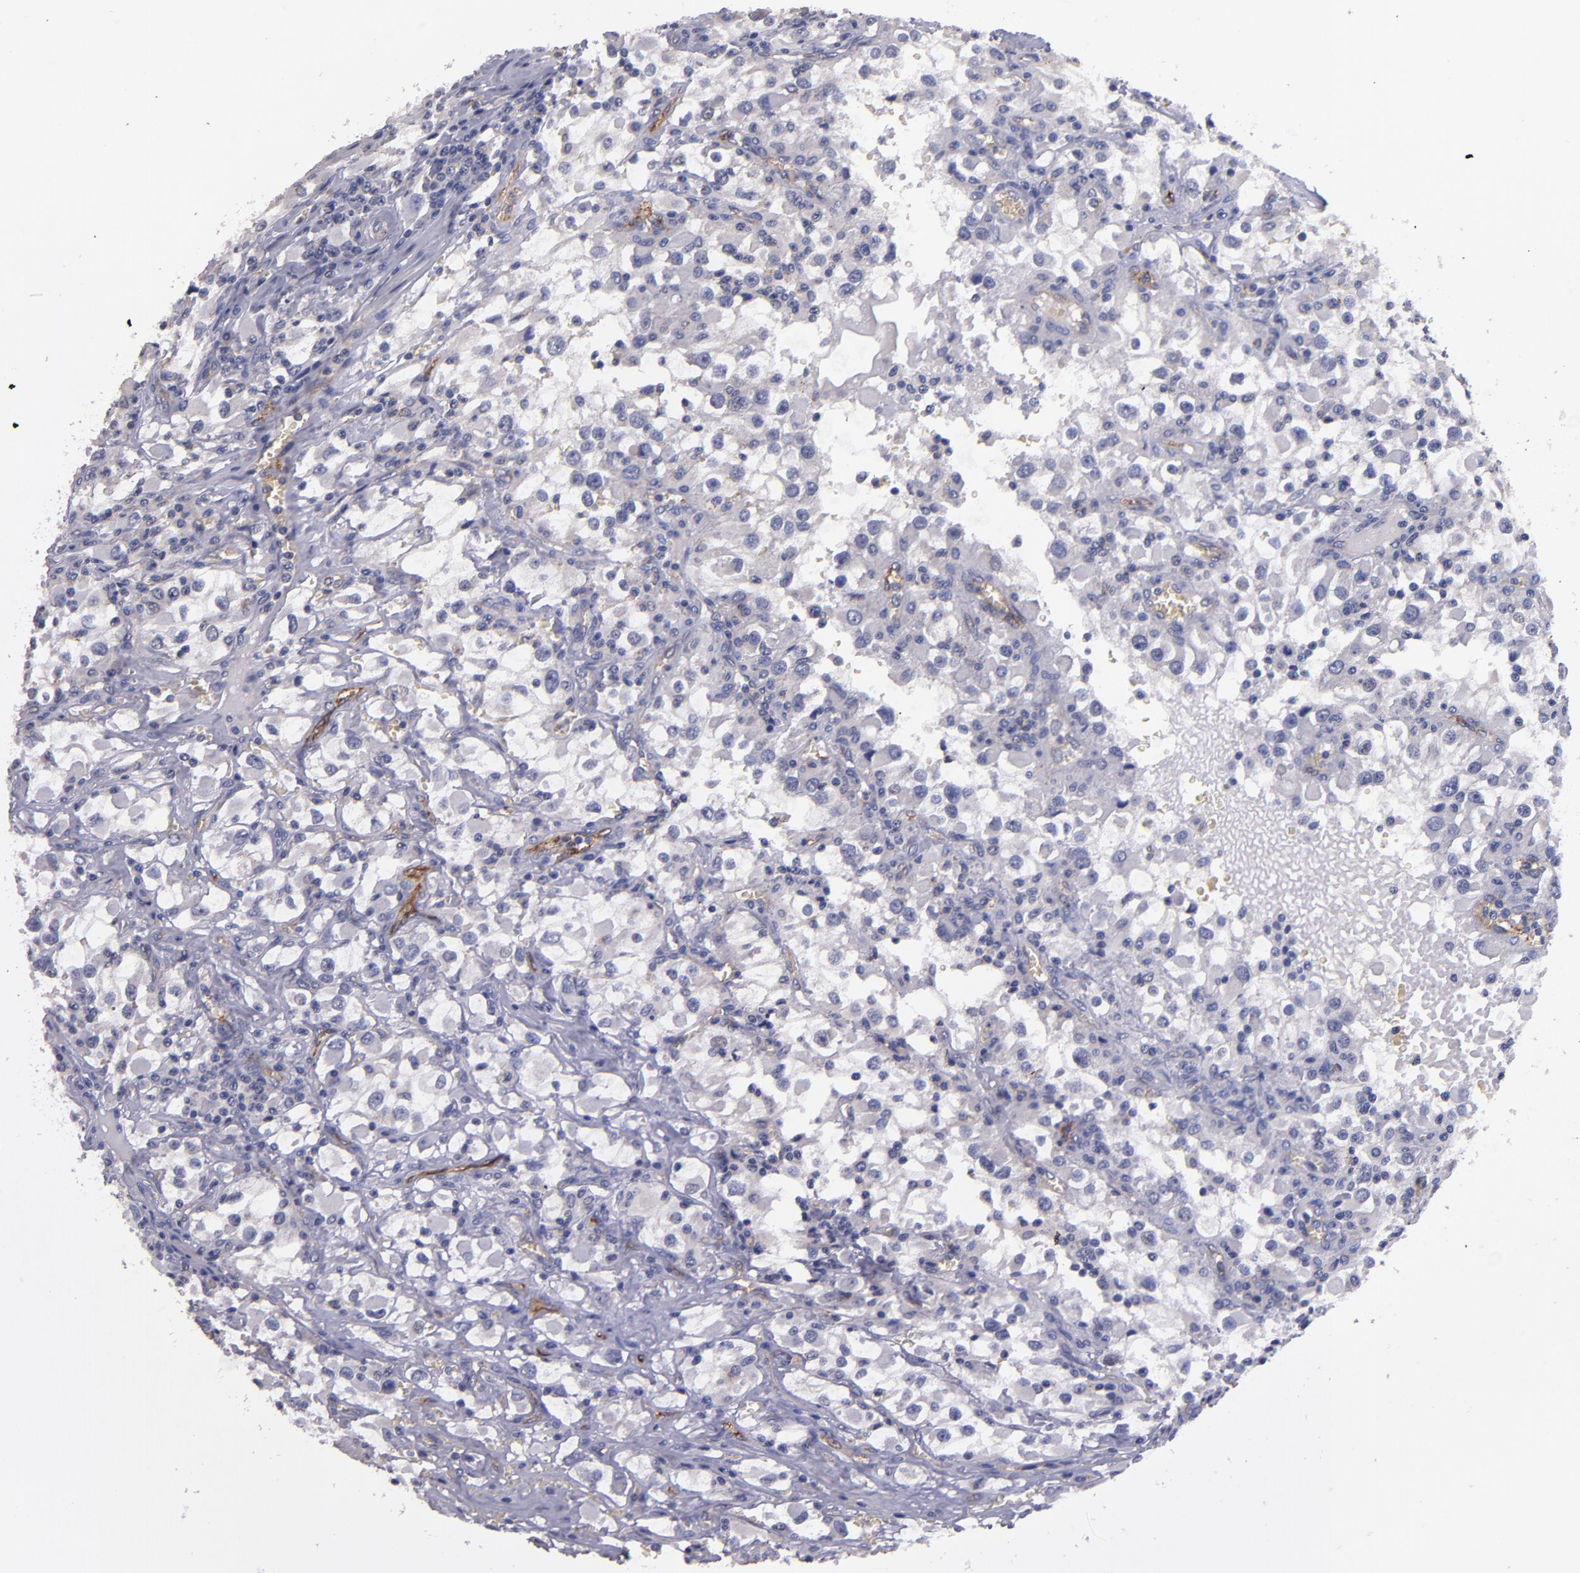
{"staining": {"intensity": "negative", "quantity": "none", "location": "none"}, "tissue": "renal cancer", "cell_type": "Tumor cells", "image_type": "cancer", "snomed": [{"axis": "morphology", "description": "Adenocarcinoma, NOS"}, {"axis": "topography", "description": "Kidney"}], "caption": "DAB (3,3'-diaminobenzidine) immunohistochemical staining of human adenocarcinoma (renal) displays no significant positivity in tumor cells.", "gene": "CLDN5", "patient": {"sex": "female", "age": 52}}